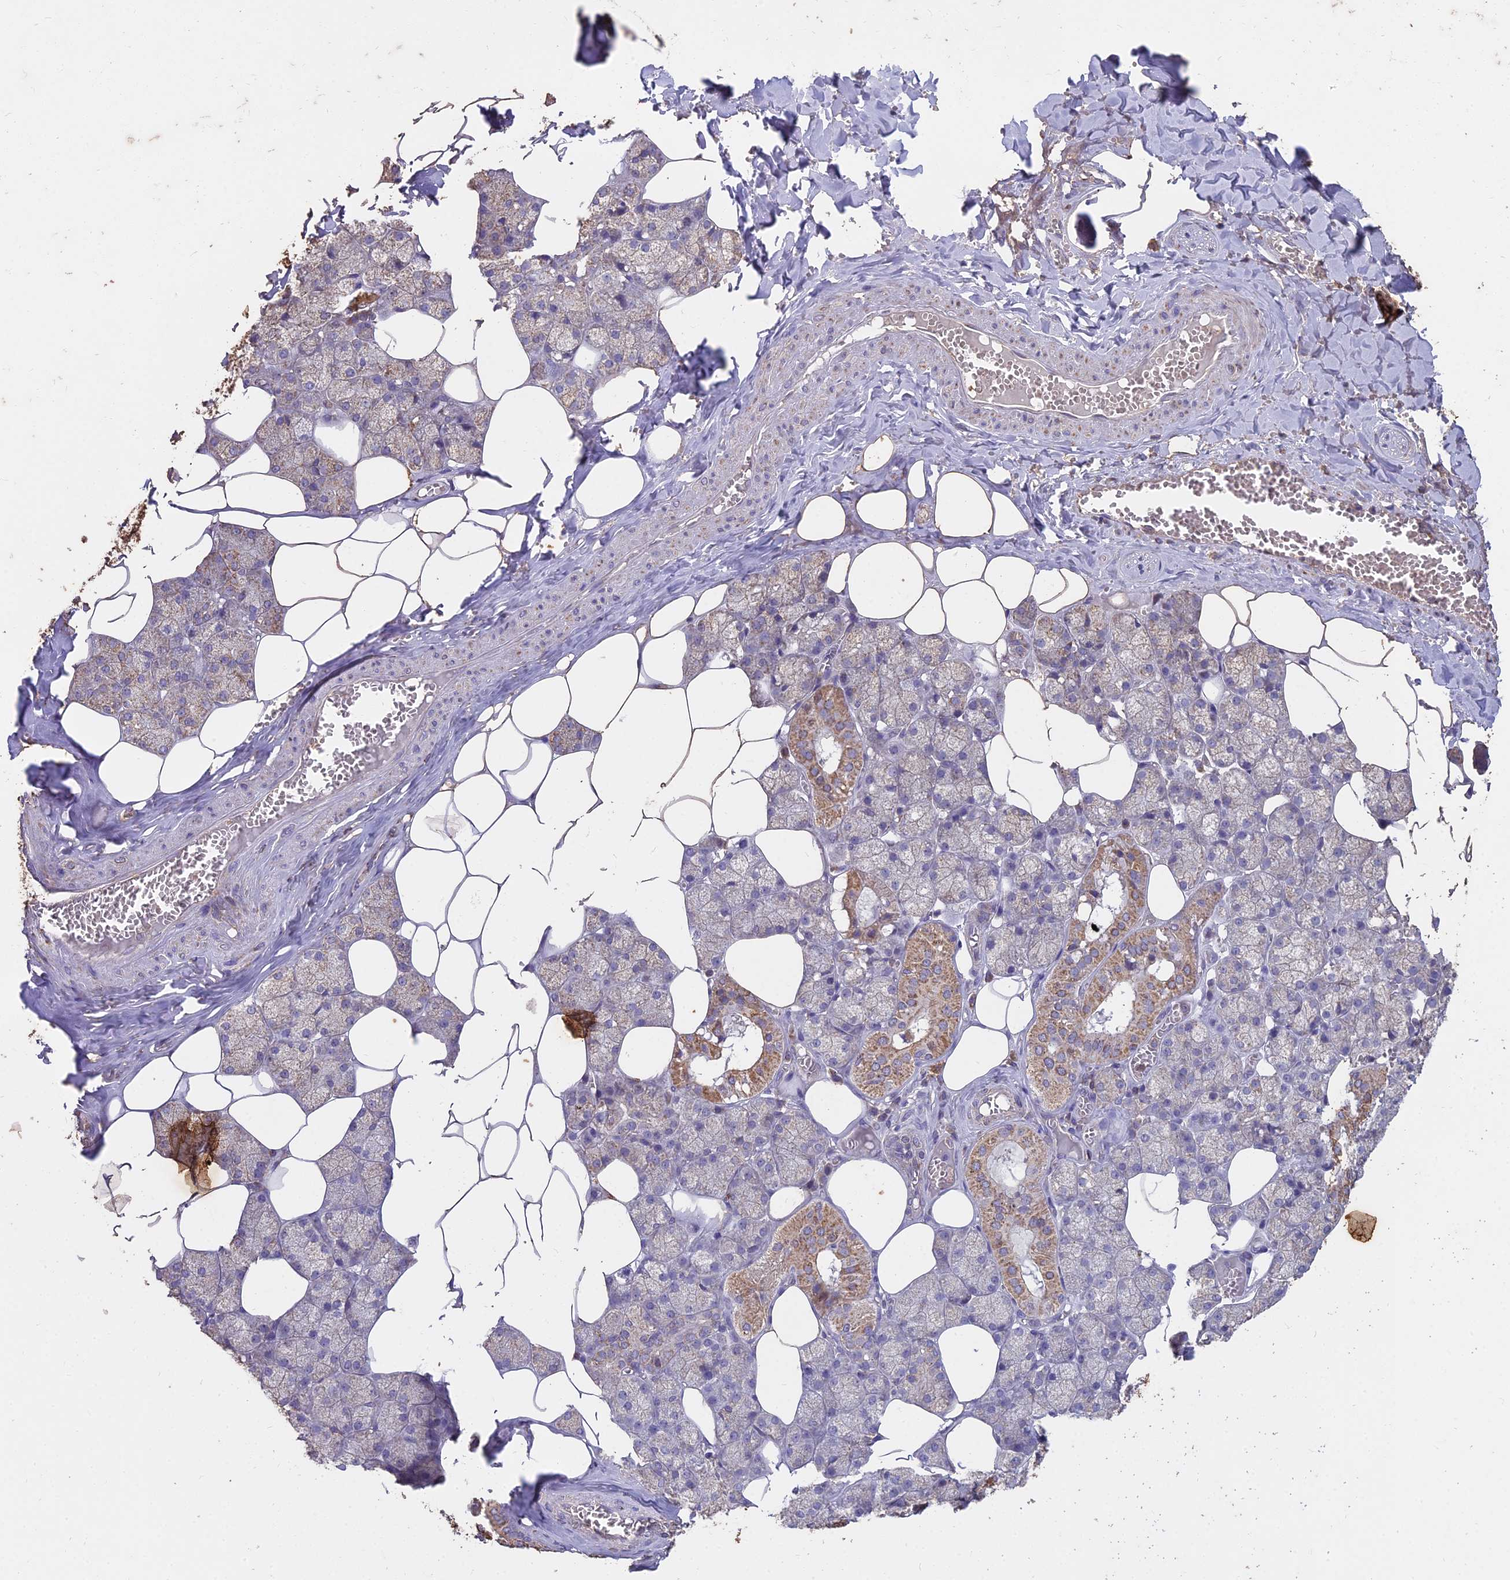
{"staining": {"intensity": "weak", "quantity": "25%-75%", "location": "cytoplasmic/membranous"}, "tissue": "salivary gland", "cell_type": "Glandular cells", "image_type": "normal", "snomed": [{"axis": "morphology", "description": "Normal tissue, NOS"}, {"axis": "topography", "description": "Salivary gland"}], "caption": "This is a micrograph of IHC staining of normal salivary gland, which shows weak staining in the cytoplasmic/membranous of glandular cells.", "gene": "CEMIP2", "patient": {"sex": "male", "age": 62}}